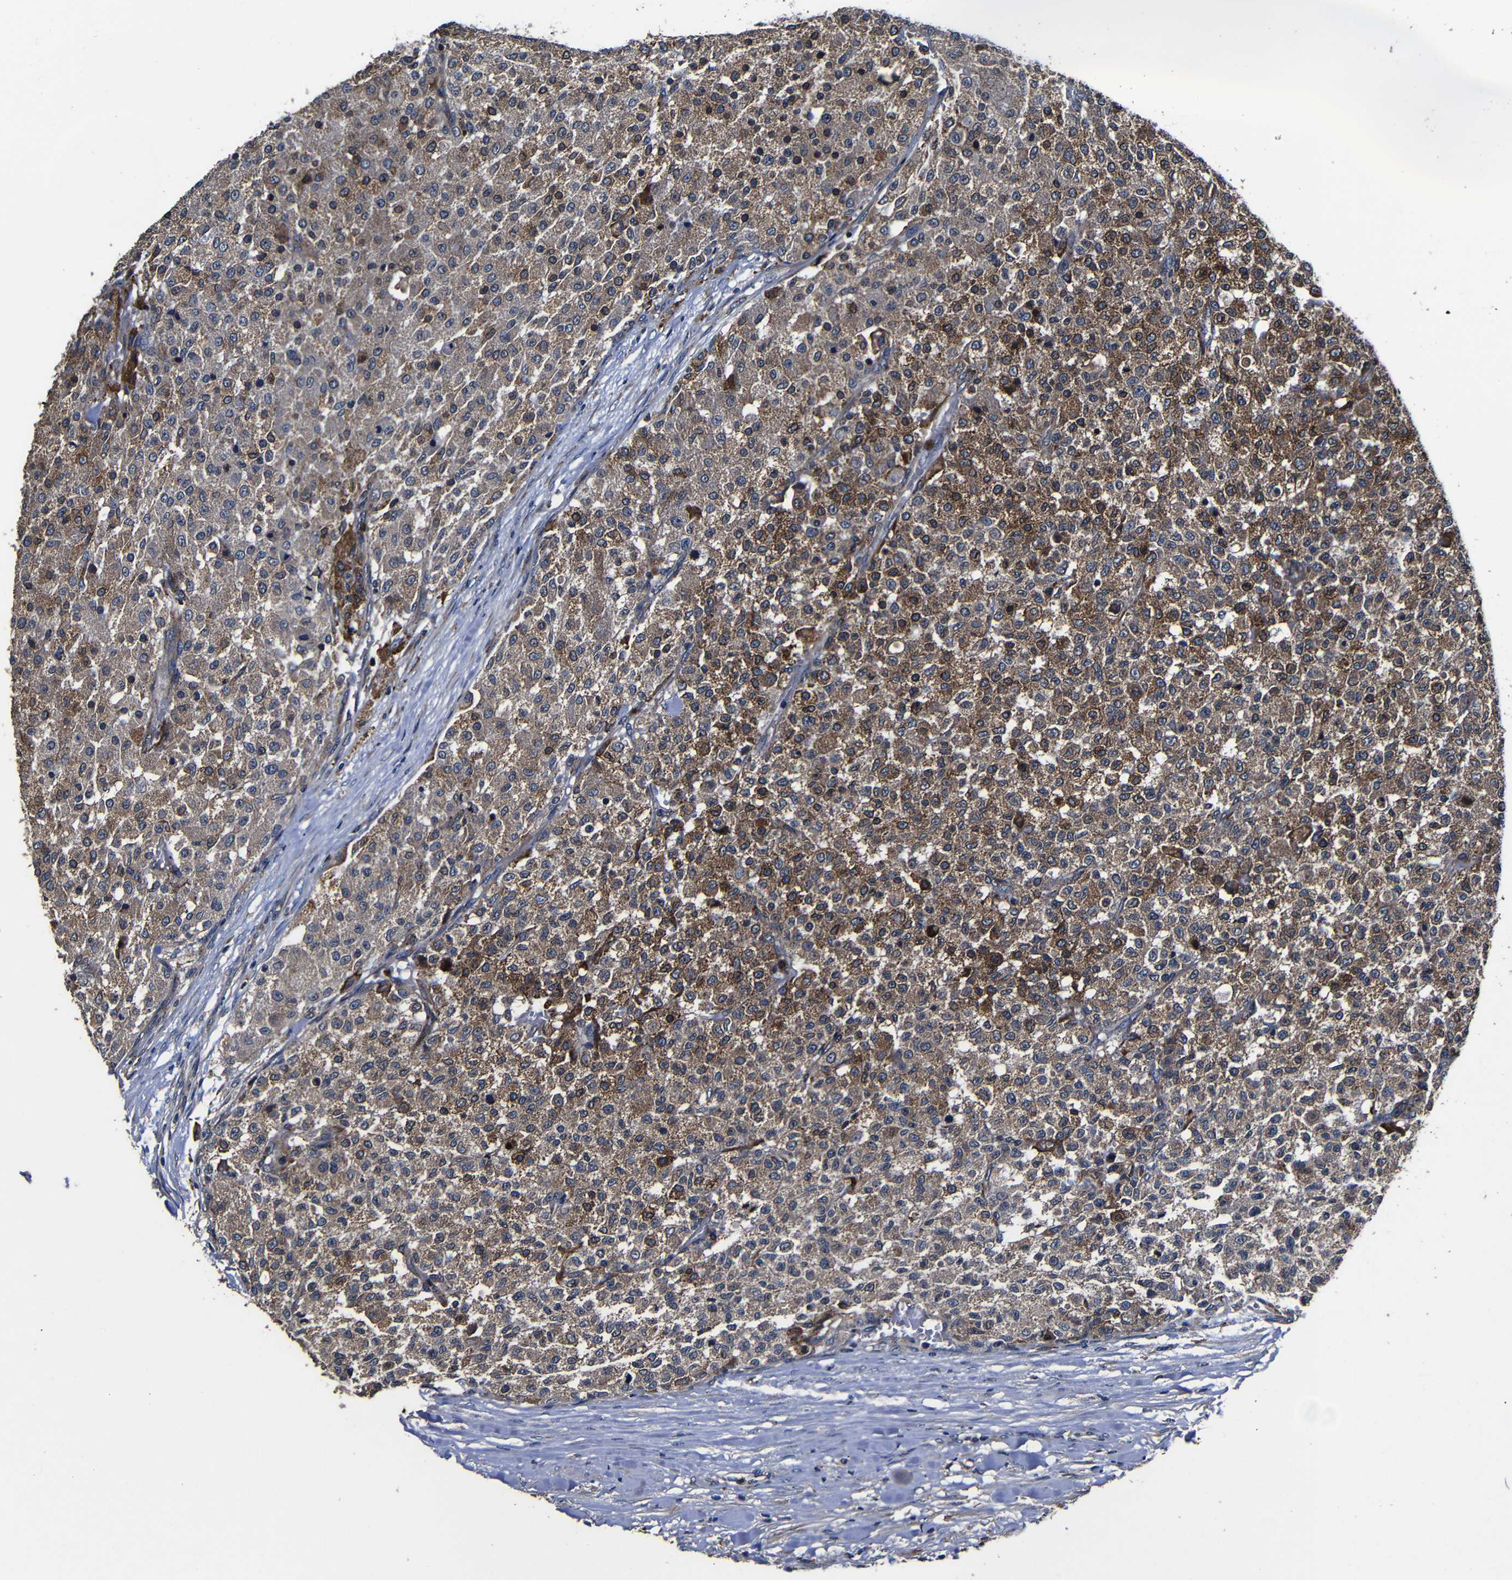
{"staining": {"intensity": "moderate", "quantity": ">75%", "location": "cytoplasmic/membranous"}, "tissue": "testis cancer", "cell_type": "Tumor cells", "image_type": "cancer", "snomed": [{"axis": "morphology", "description": "Seminoma, NOS"}, {"axis": "topography", "description": "Testis"}], "caption": "Immunohistochemistry (DAB) staining of human testis seminoma demonstrates moderate cytoplasmic/membranous protein positivity in approximately >75% of tumor cells. (DAB IHC, brown staining for protein, blue staining for nuclei).", "gene": "SCN9A", "patient": {"sex": "male", "age": 59}}